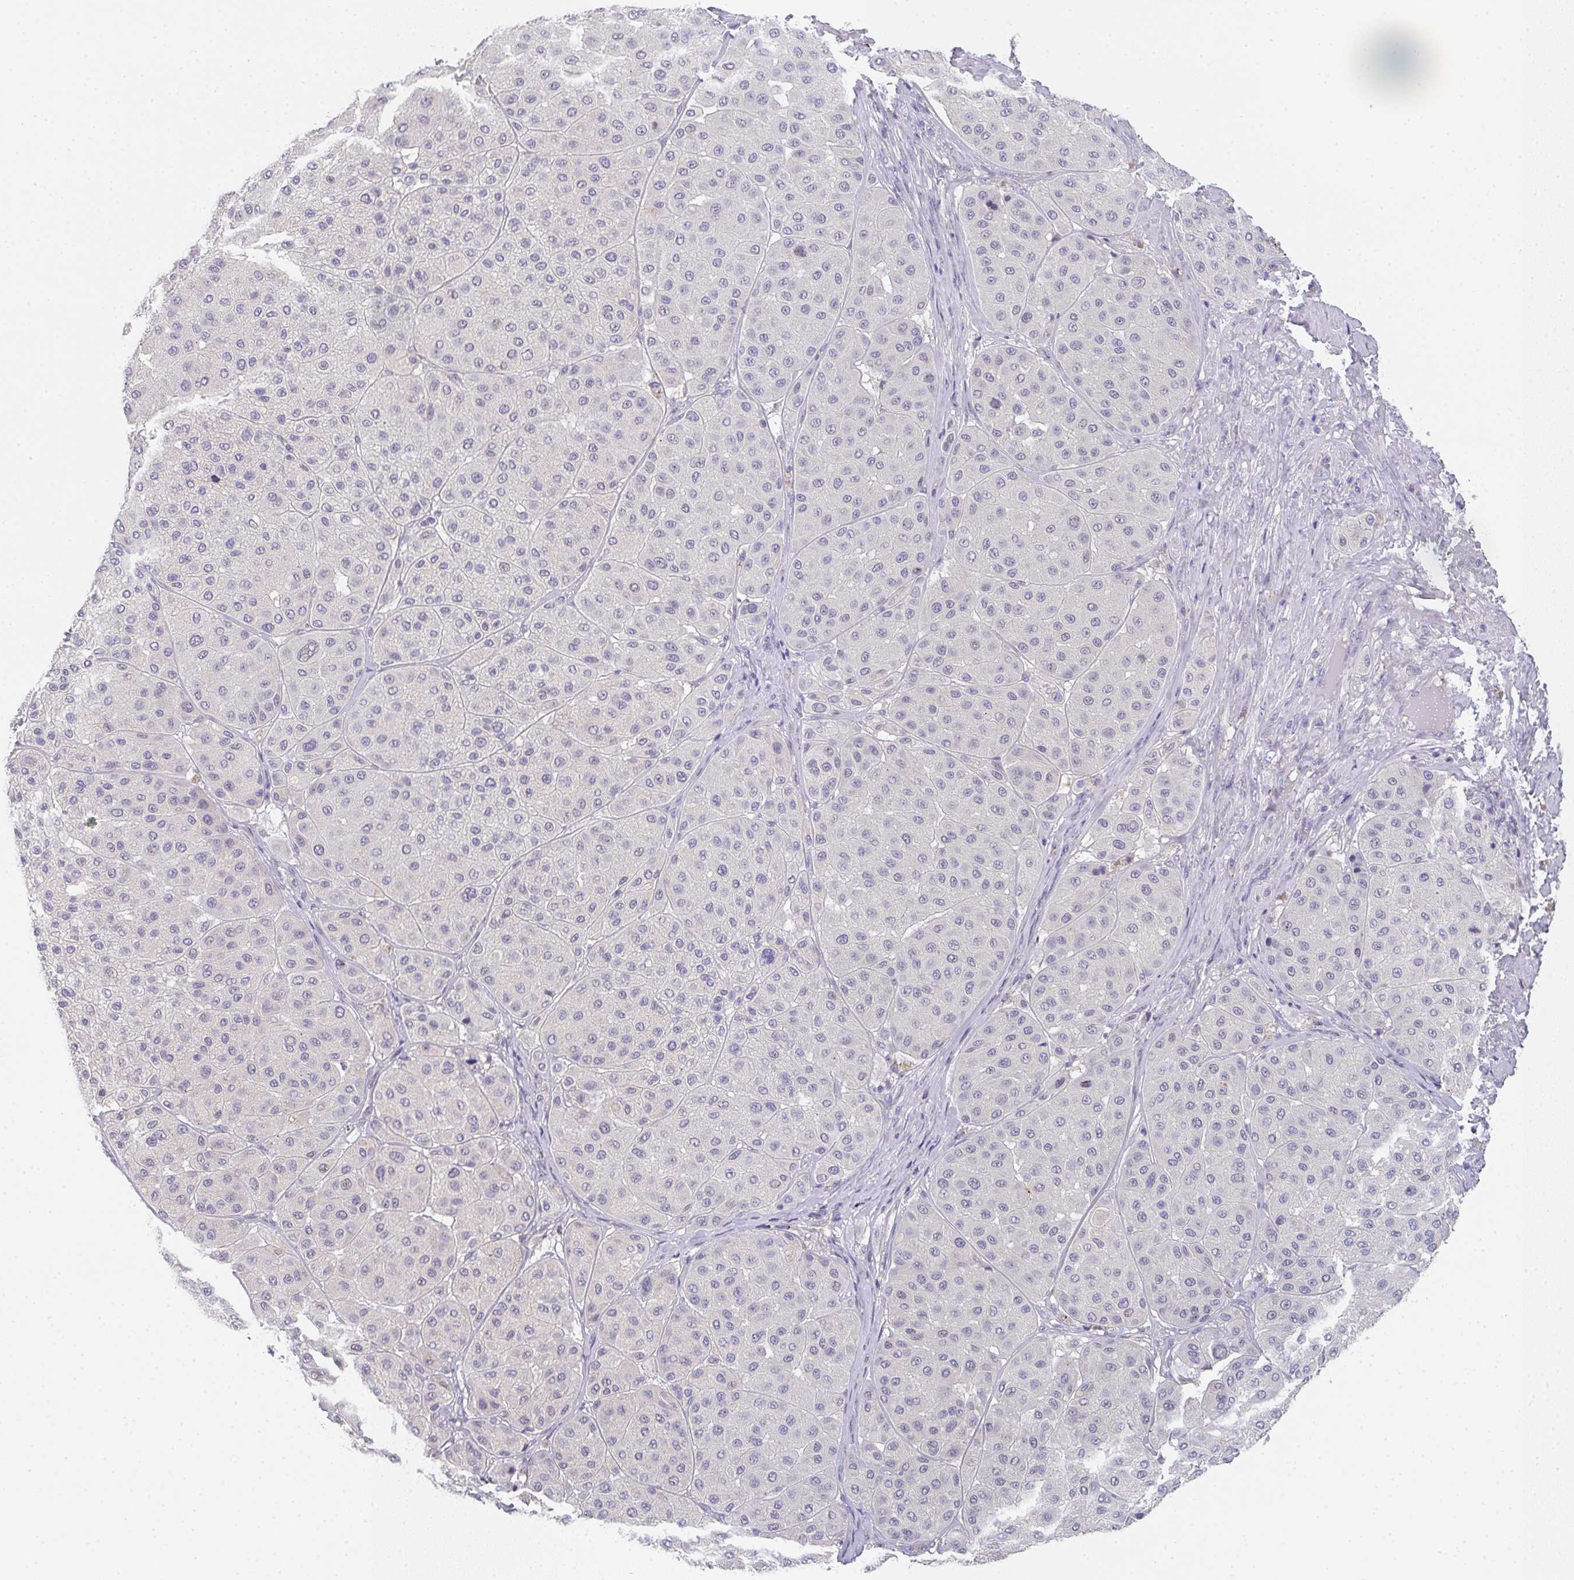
{"staining": {"intensity": "negative", "quantity": "none", "location": "none"}, "tissue": "melanoma", "cell_type": "Tumor cells", "image_type": "cancer", "snomed": [{"axis": "morphology", "description": "Malignant melanoma, Metastatic site"}, {"axis": "topography", "description": "Smooth muscle"}], "caption": "Tumor cells show no significant positivity in malignant melanoma (metastatic site).", "gene": "CHMP5", "patient": {"sex": "male", "age": 41}}